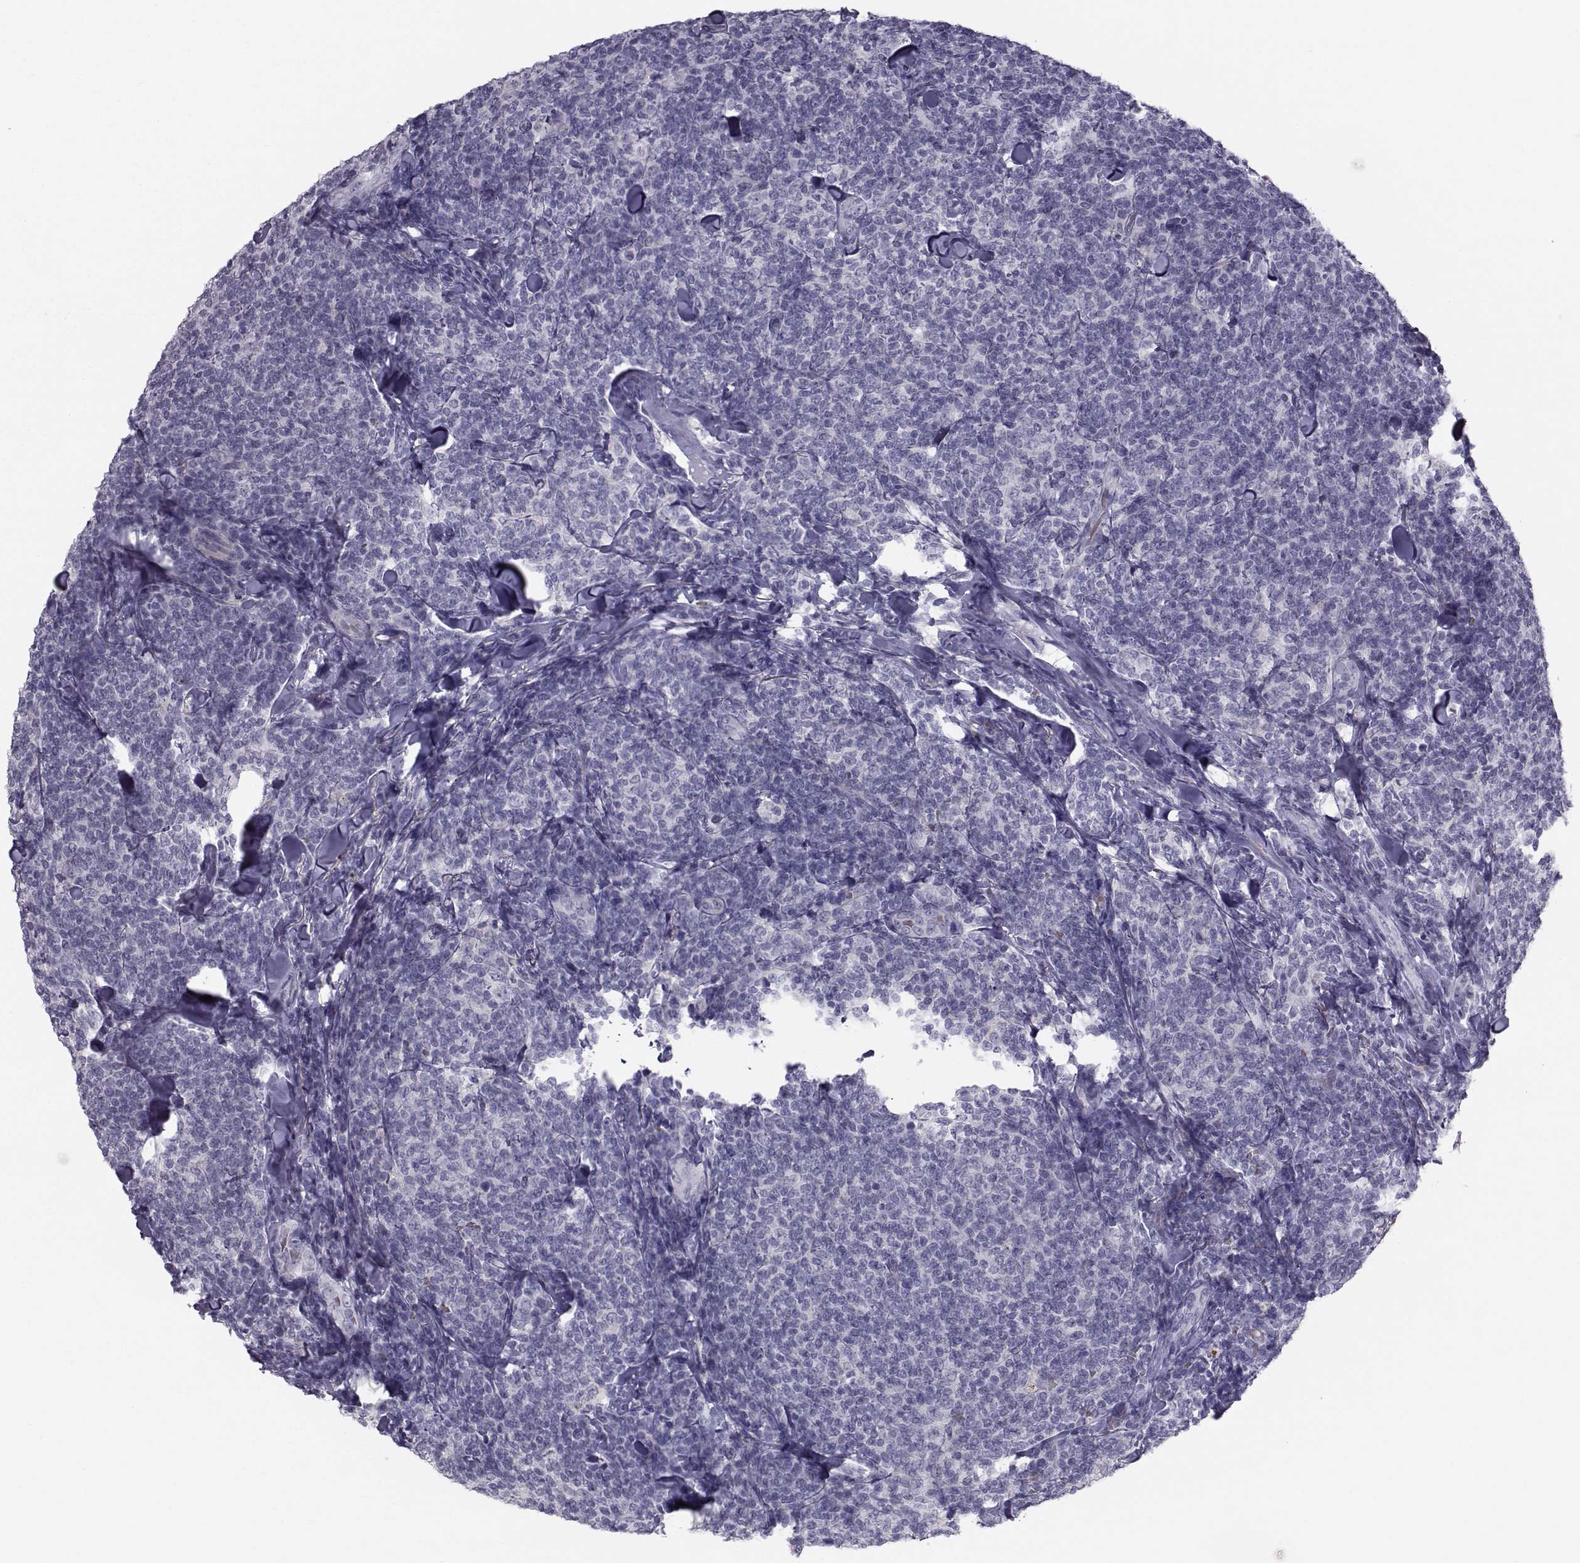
{"staining": {"intensity": "negative", "quantity": "none", "location": "none"}, "tissue": "lymphoma", "cell_type": "Tumor cells", "image_type": "cancer", "snomed": [{"axis": "morphology", "description": "Malignant lymphoma, non-Hodgkin's type, Low grade"}, {"axis": "topography", "description": "Lymph node"}], "caption": "This image is of lymphoma stained with immunohistochemistry (IHC) to label a protein in brown with the nuclei are counter-stained blue. There is no expression in tumor cells.", "gene": "GARIN3", "patient": {"sex": "female", "age": 56}}